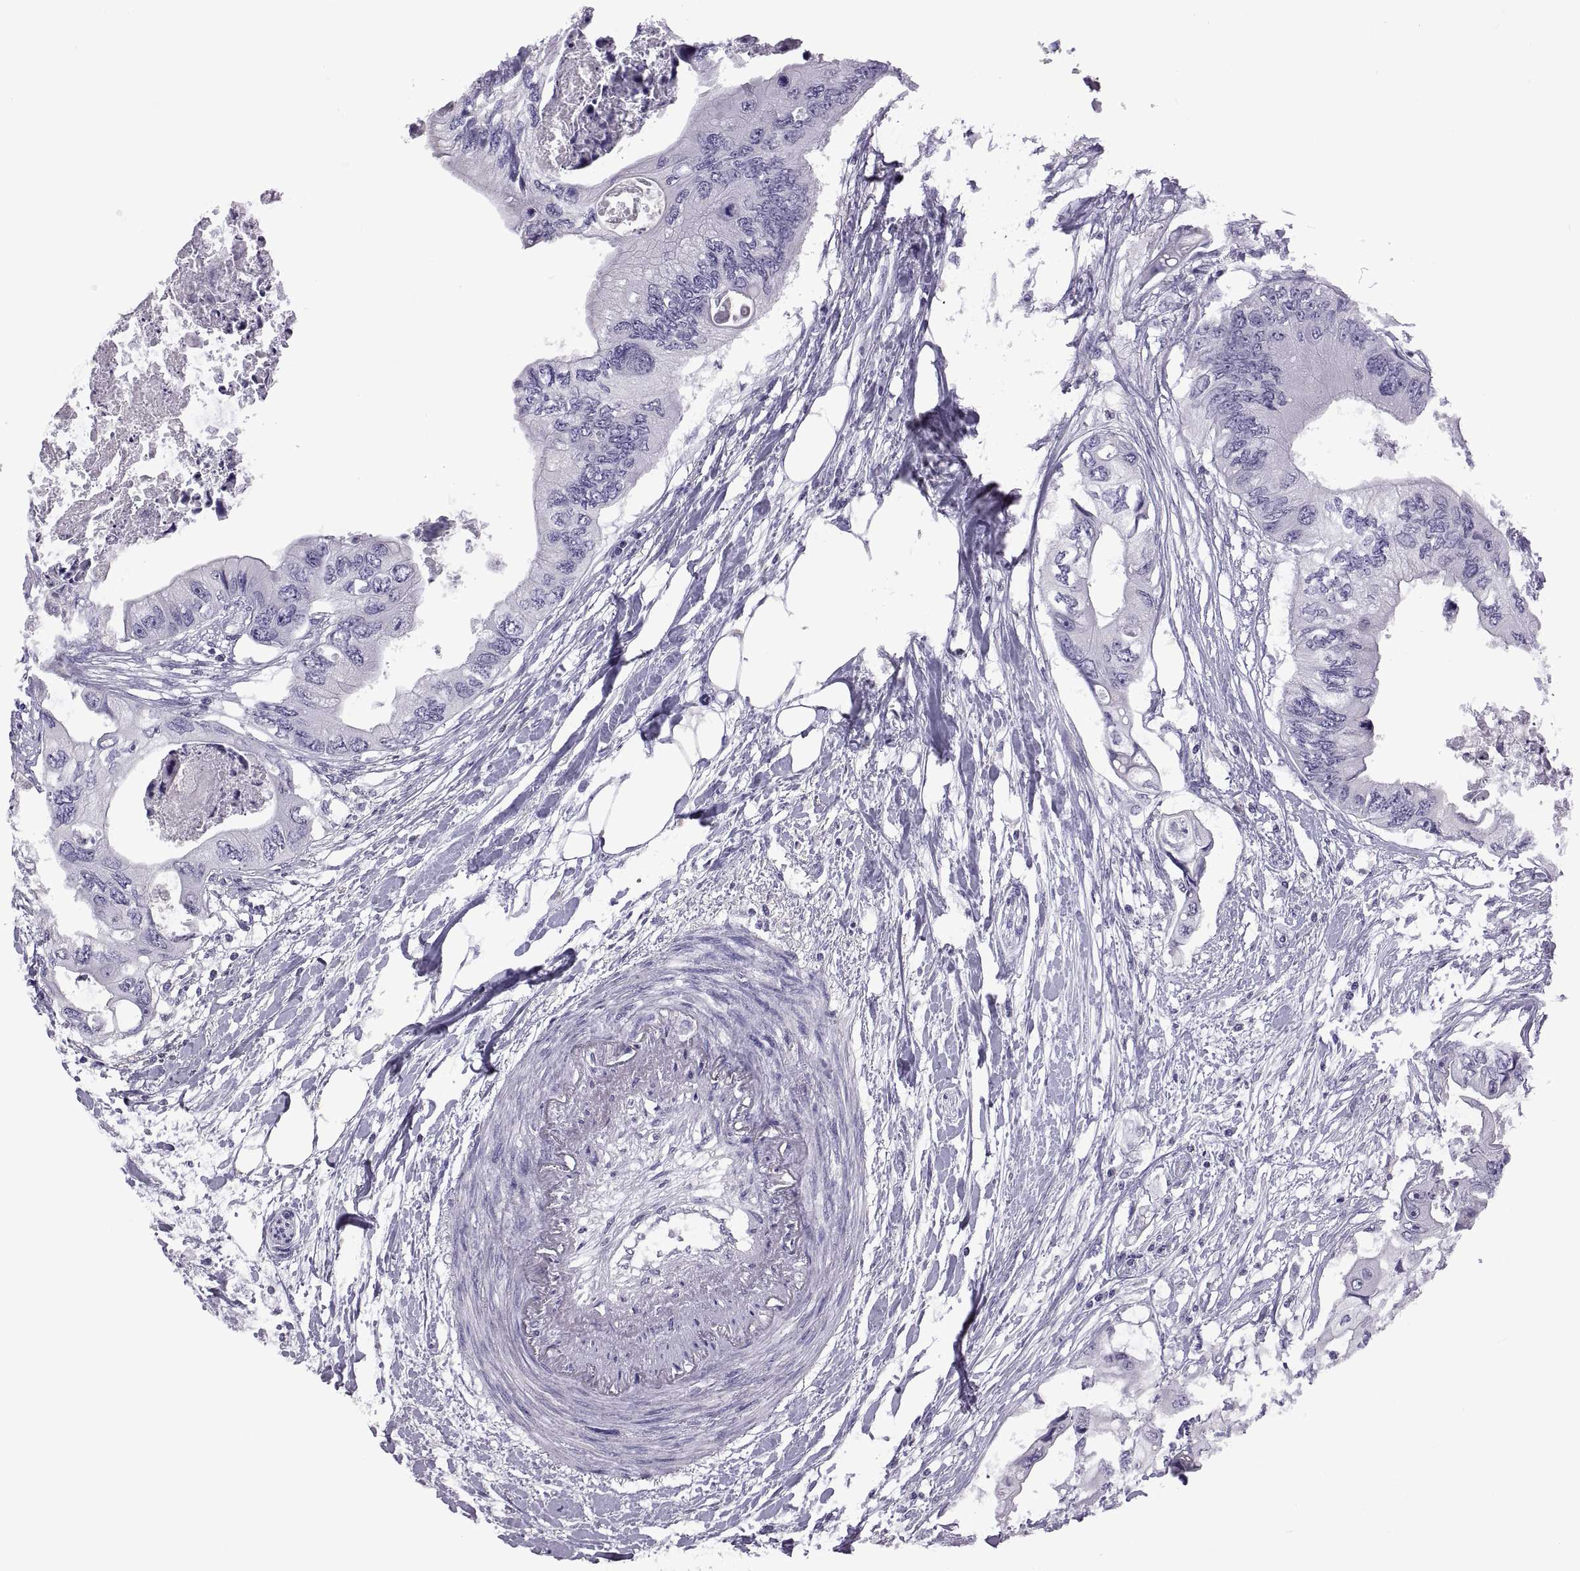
{"staining": {"intensity": "negative", "quantity": "none", "location": "none"}, "tissue": "colorectal cancer", "cell_type": "Tumor cells", "image_type": "cancer", "snomed": [{"axis": "morphology", "description": "Adenocarcinoma, NOS"}, {"axis": "topography", "description": "Rectum"}], "caption": "A high-resolution histopathology image shows immunohistochemistry (IHC) staining of colorectal adenocarcinoma, which shows no significant staining in tumor cells. Nuclei are stained in blue.", "gene": "RDM1", "patient": {"sex": "male", "age": 63}}